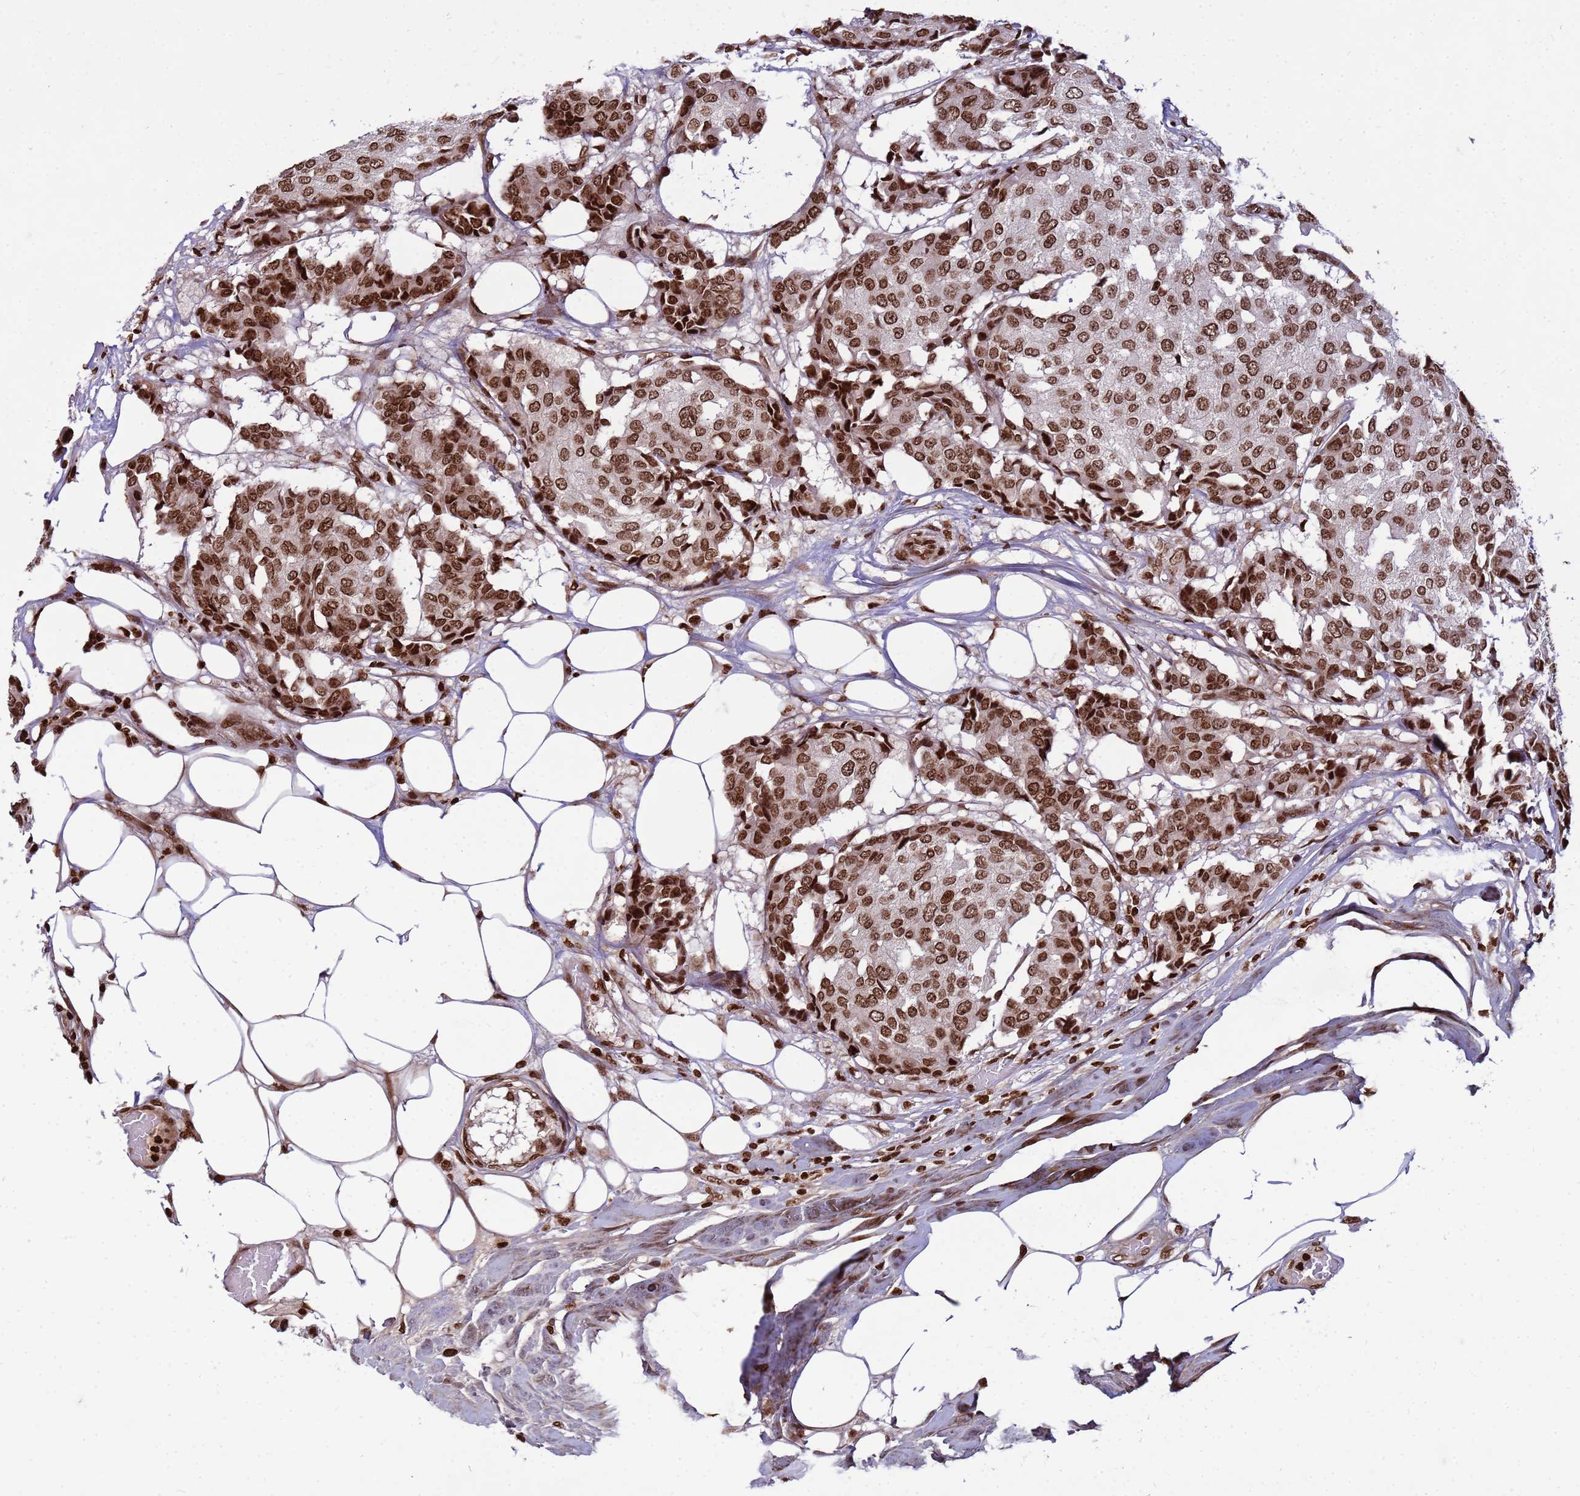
{"staining": {"intensity": "strong", "quantity": ">75%", "location": "nuclear"}, "tissue": "breast cancer", "cell_type": "Tumor cells", "image_type": "cancer", "snomed": [{"axis": "morphology", "description": "Duct carcinoma"}, {"axis": "topography", "description": "Breast"}], "caption": "Strong nuclear positivity is present in about >75% of tumor cells in breast cancer (invasive ductal carcinoma).", "gene": "H3-3B", "patient": {"sex": "female", "age": 75}}